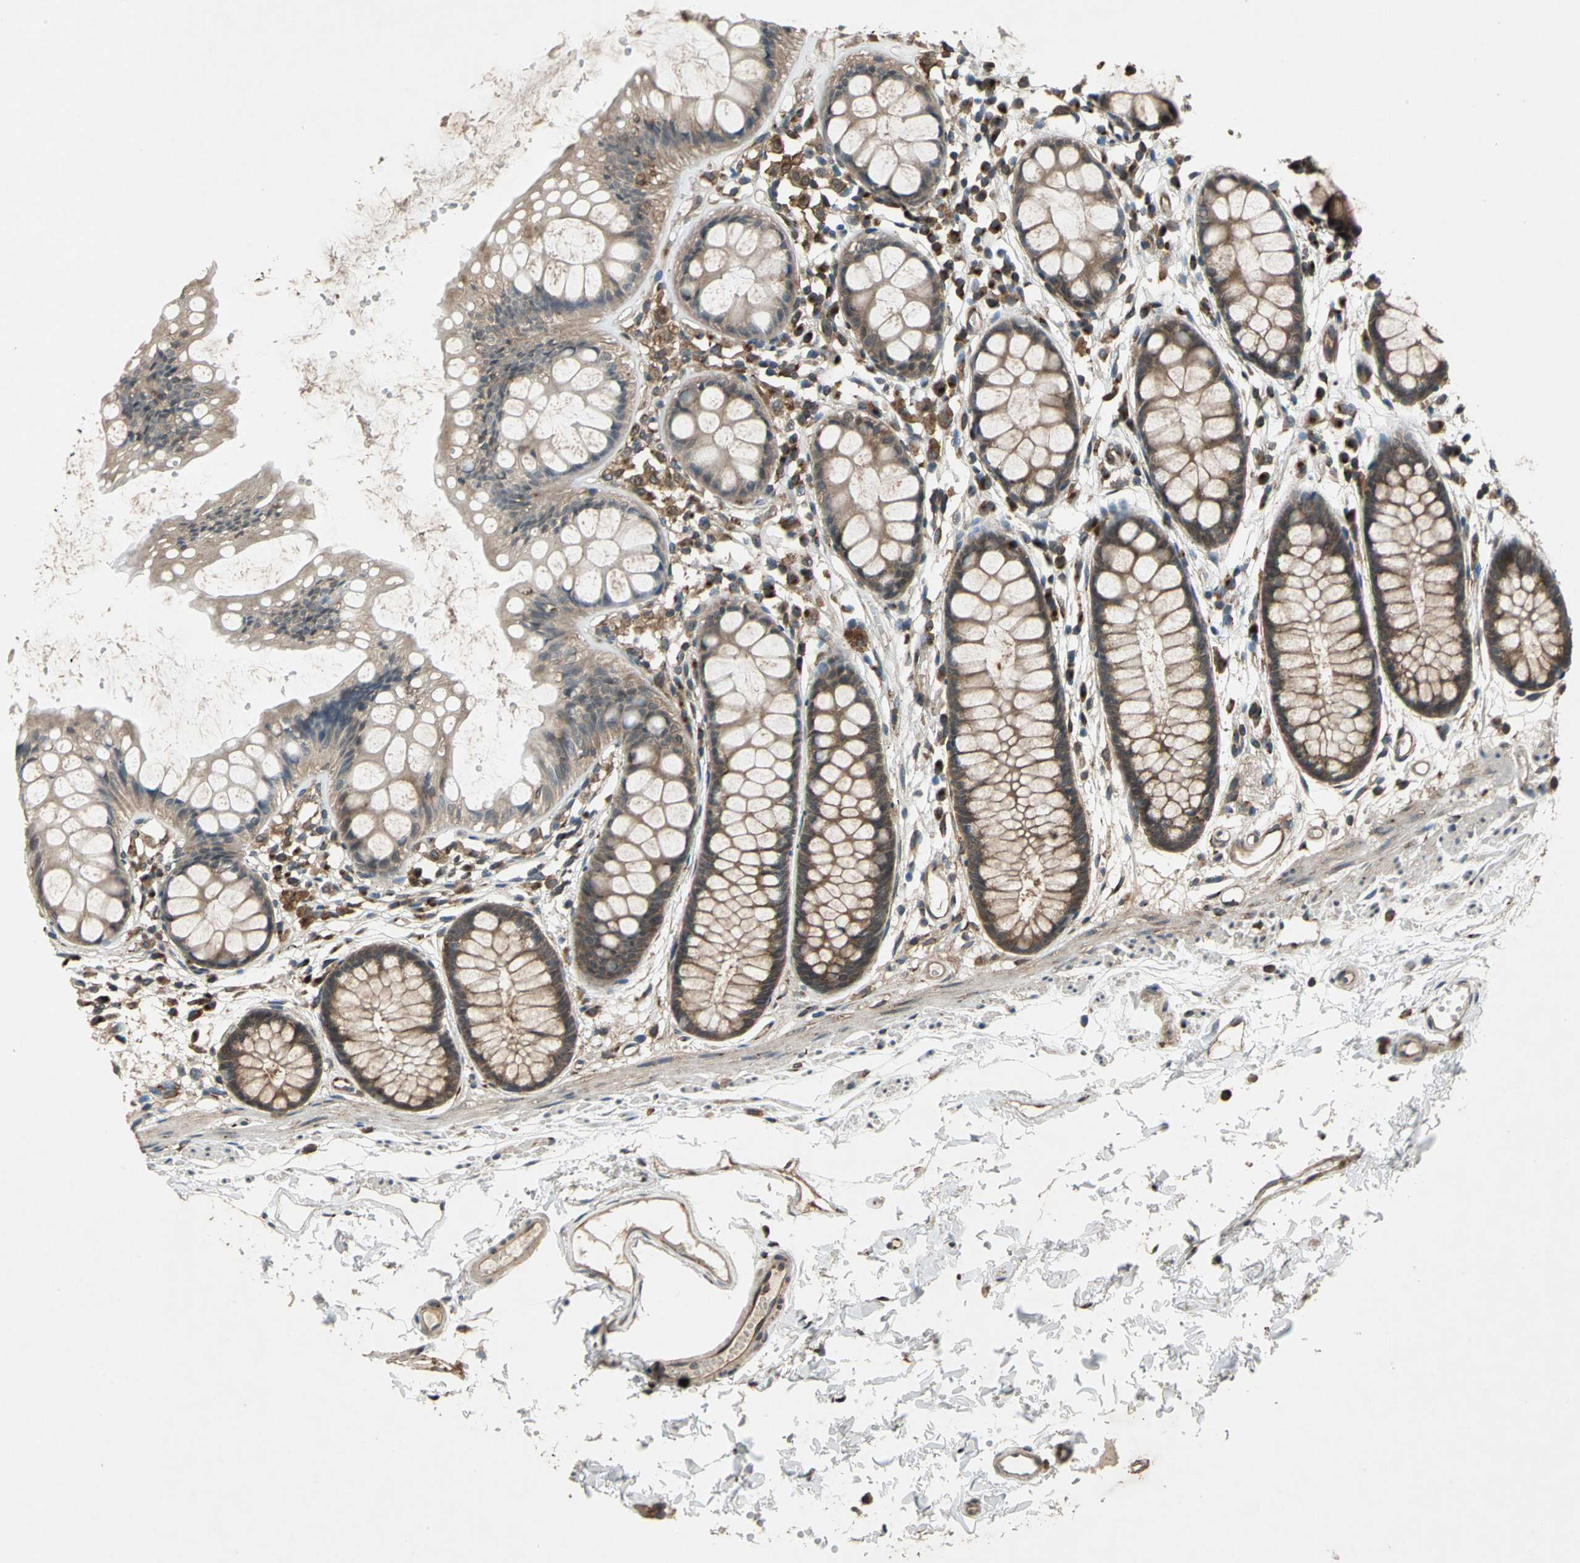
{"staining": {"intensity": "strong", "quantity": ">75%", "location": "cytoplasmic/membranous"}, "tissue": "rectum", "cell_type": "Glandular cells", "image_type": "normal", "snomed": [{"axis": "morphology", "description": "Normal tissue, NOS"}, {"axis": "topography", "description": "Rectum"}], "caption": "Immunohistochemistry of benign rectum demonstrates high levels of strong cytoplasmic/membranous staining in about >75% of glandular cells.", "gene": "NFKBIE", "patient": {"sex": "female", "age": 66}}